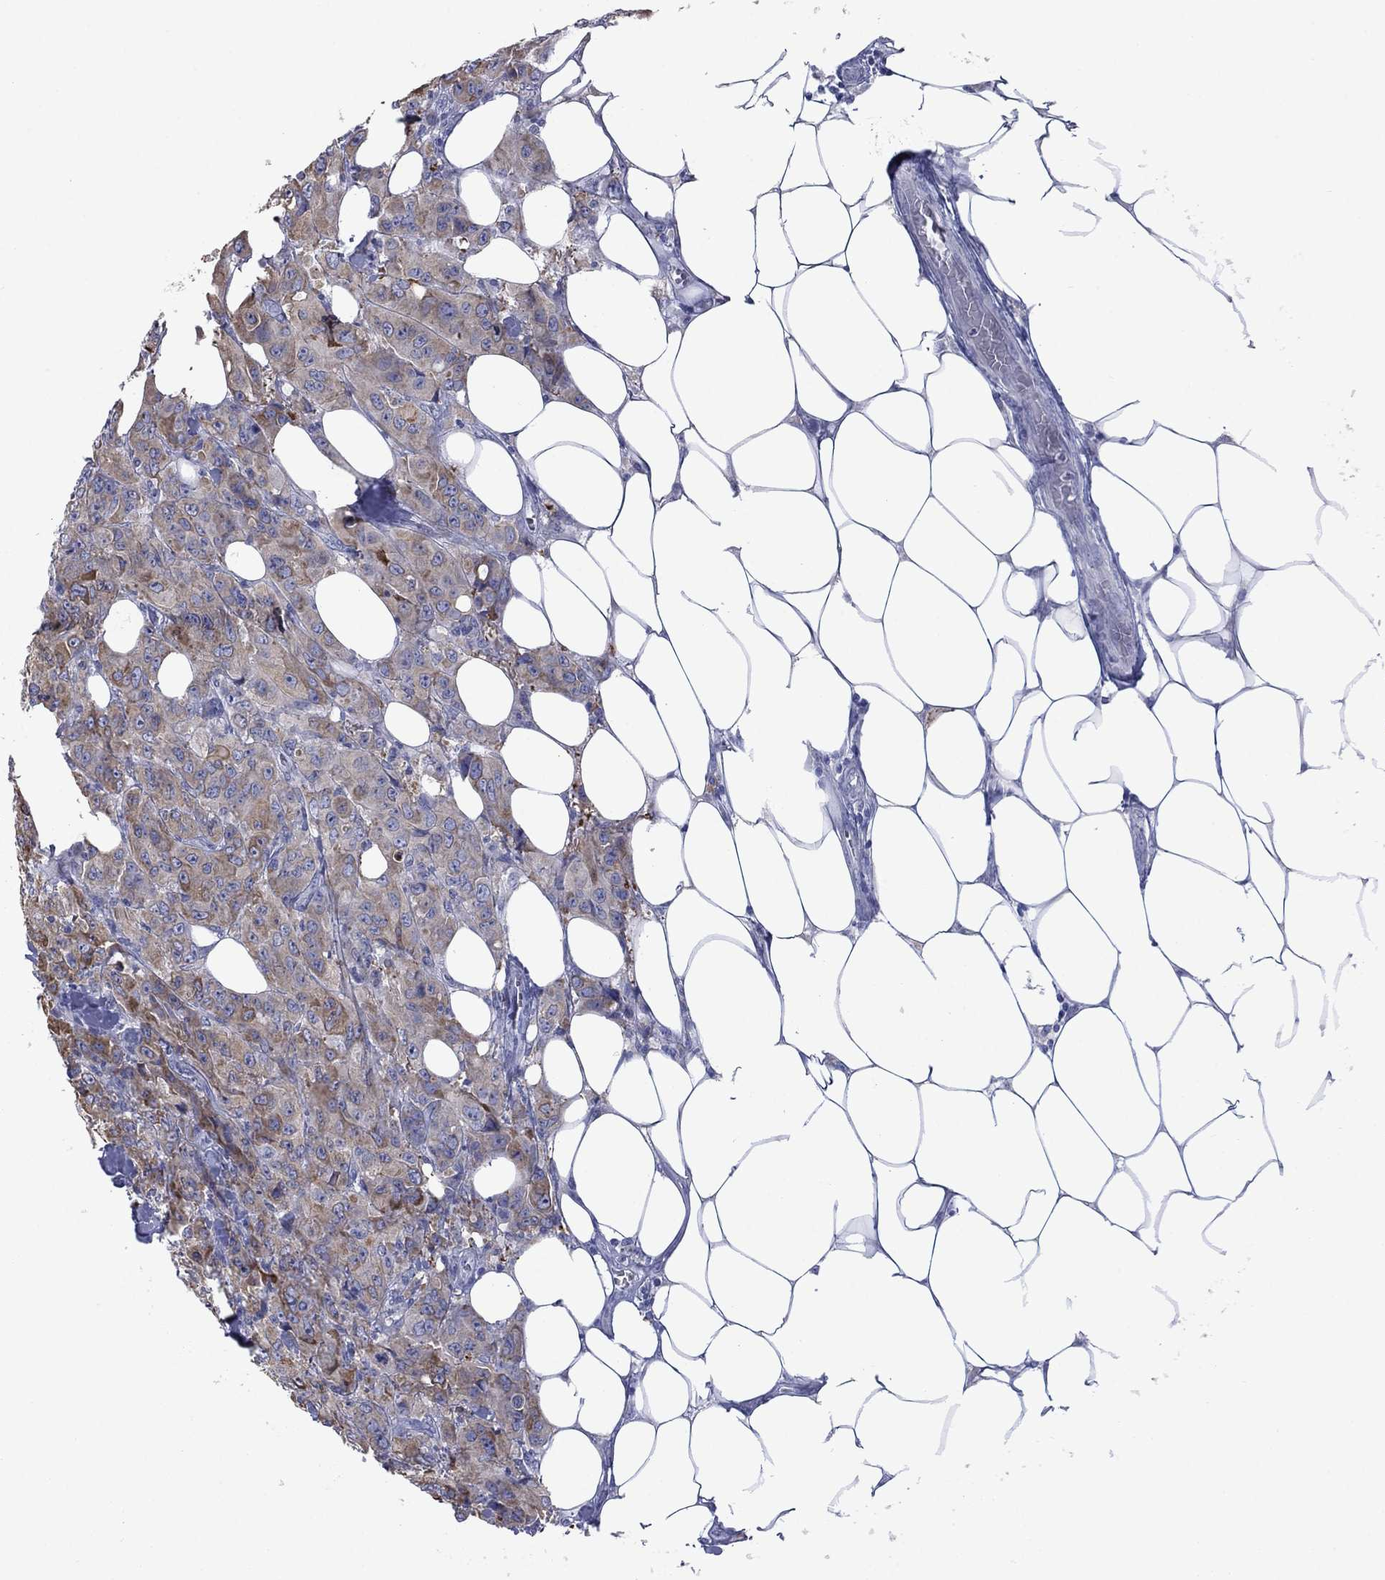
{"staining": {"intensity": "strong", "quantity": "<25%", "location": "cytoplasmic/membranous"}, "tissue": "breast cancer", "cell_type": "Tumor cells", "image_type": "cancer", "snomed": [{"axis": "morphology", "description": "Duct carcinoma"}, {"axis": "topography", "description": "Breast"}], "caption": "Protein analysis of breast cancer tissue reveals strong cytoplasmic/membranous staining in approximately <25% of tumor cells. The staining was performed using DAB (3,3'-diaminobenzidine) to visualize the protein expression in brown, while the nuclei were stained in blue with hematoxylin (Magnification: 20x).", "gene": "TMPRSS11A", "patient": {"sex": "female", "age": 43}}